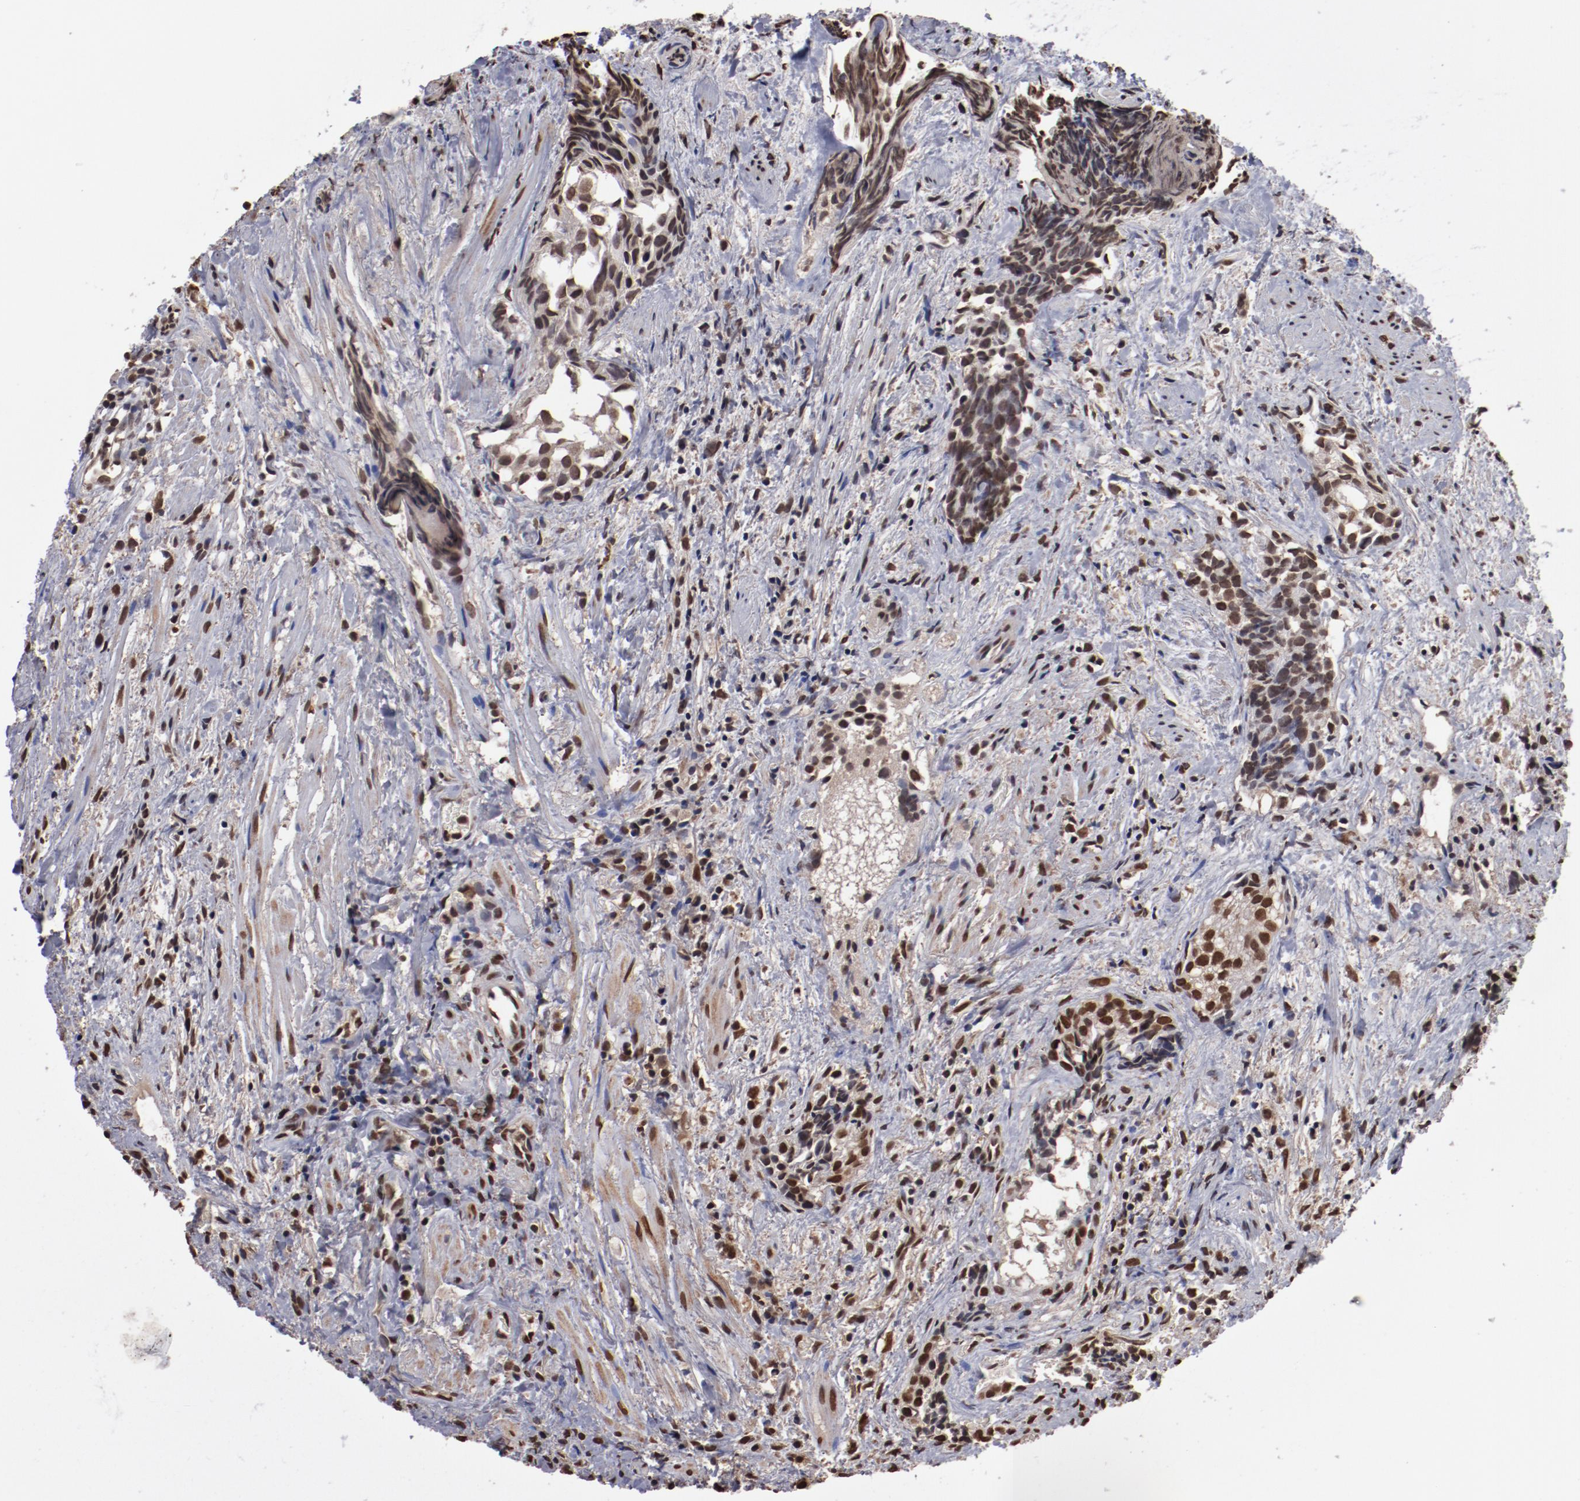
{"staining": {"intensity": "moderate", "quantity": ">75%", "location": "nuclear"}, "tissue": "urothelial cancer", "cell_type": "Tumor cells", "image_type": "cancer", "snomed": [{"axis": "morphology", "description": "Urothelial carcinoma, High grade"}, {"axis": "topography", "description": "Urinary bladder"}], "caption": "Moderate nuclear staining for a protein is seen in about >75% of tumor cells of urothelial cancer using immunohistochemistry (IHC).", "gene": "AKT1", "patient": {"sex": "female", "age": 78}}